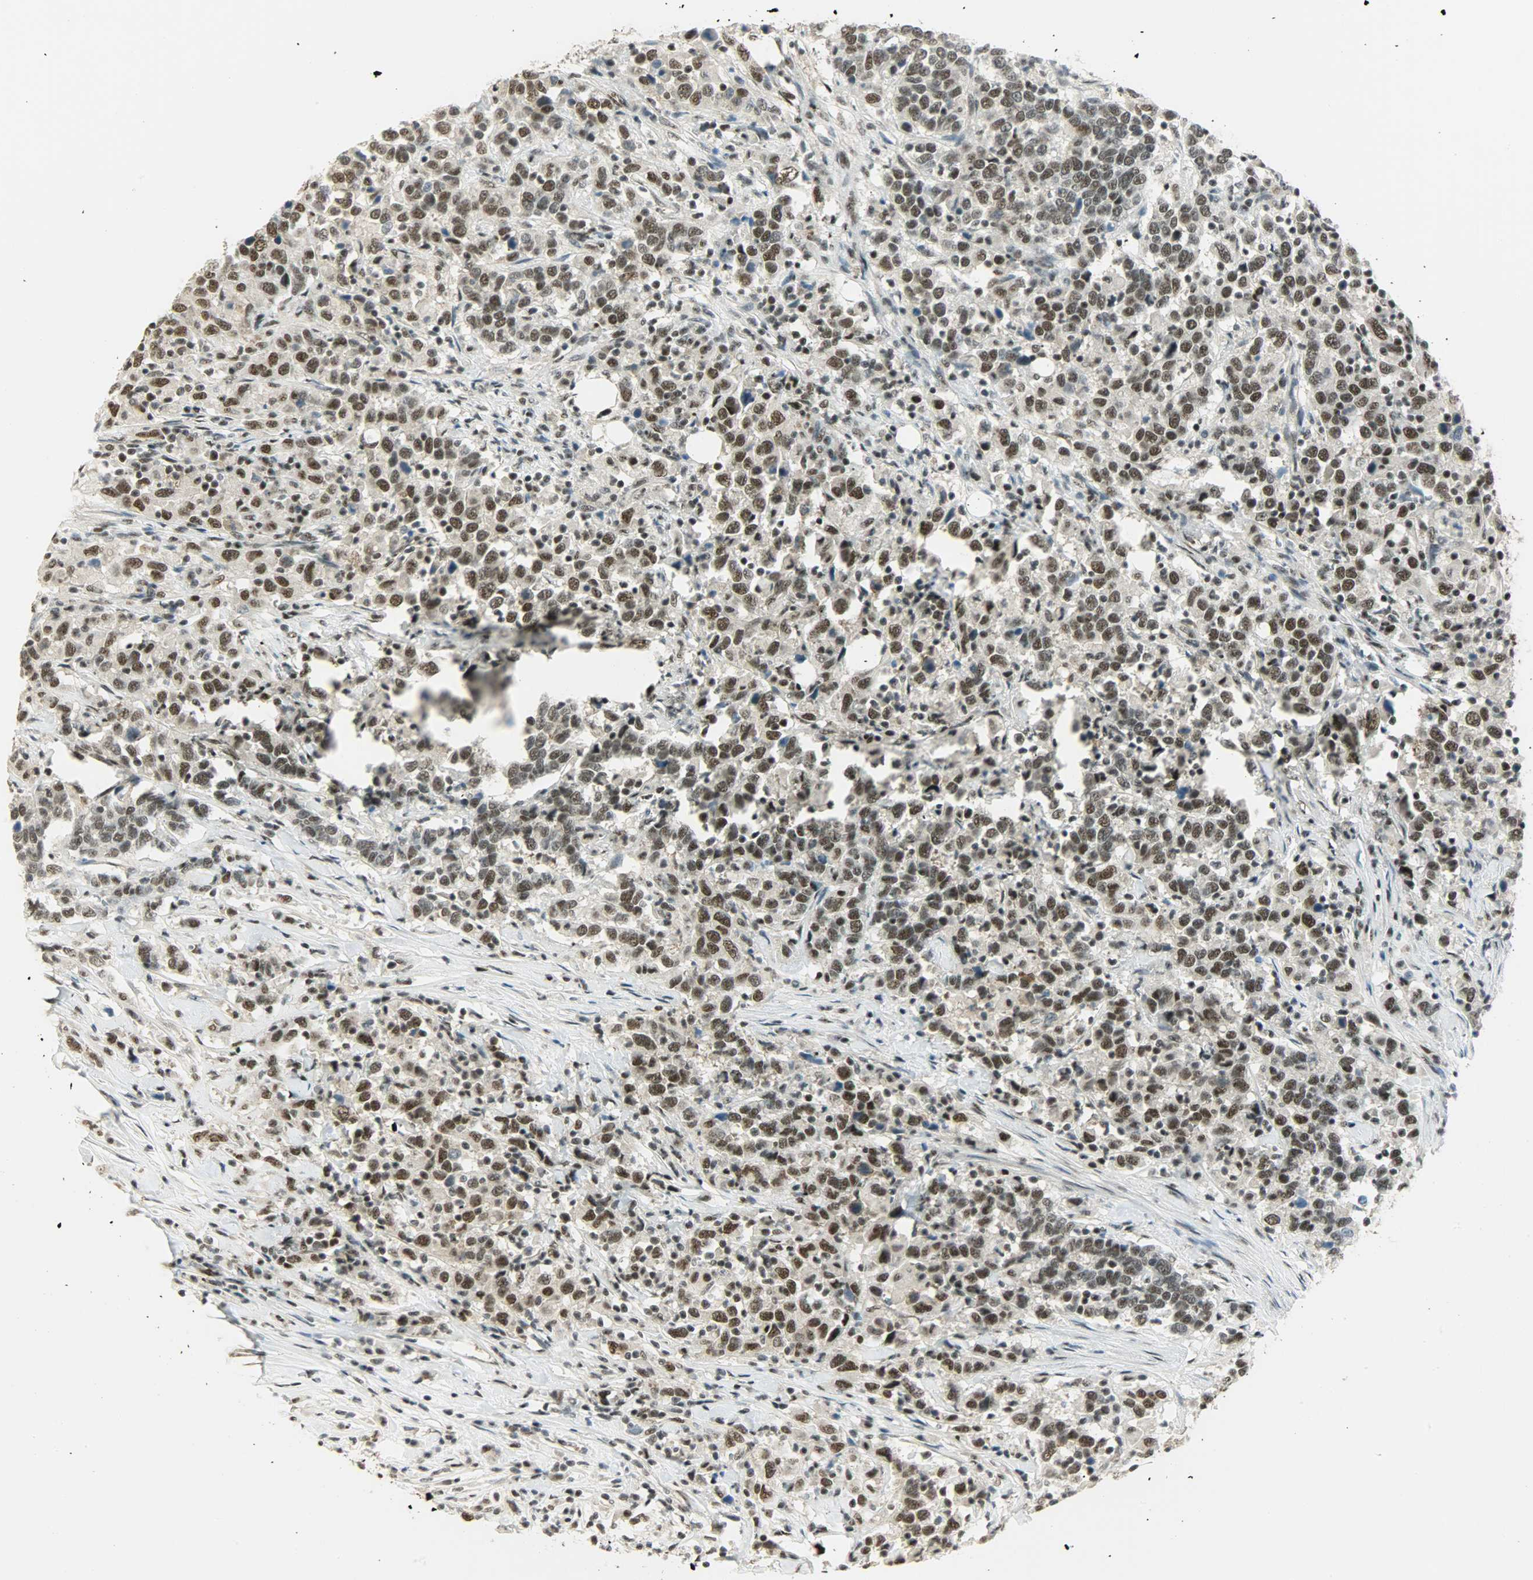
{"staining": {"intensity": "strong", "quantity": ">75%", "location": "nuclear"}, "tissue": "urothelial cancer", "cell_type": "Tumor cells", "image_type": "cancer", "snomed": [{"axis": "morphology", "description": "Urothelial carcinoma, High grade"}, {"axis": "topography", "description": "Urinary bladder"}], "caption": "A micrograph showing strong nuclear expression in approximately >75% of tumor cells in urothelial cancer, as visualized by brown immunohistochemical staining.", "gene": "SUGP1", "patient": {"sex": "male", "age": 61}}